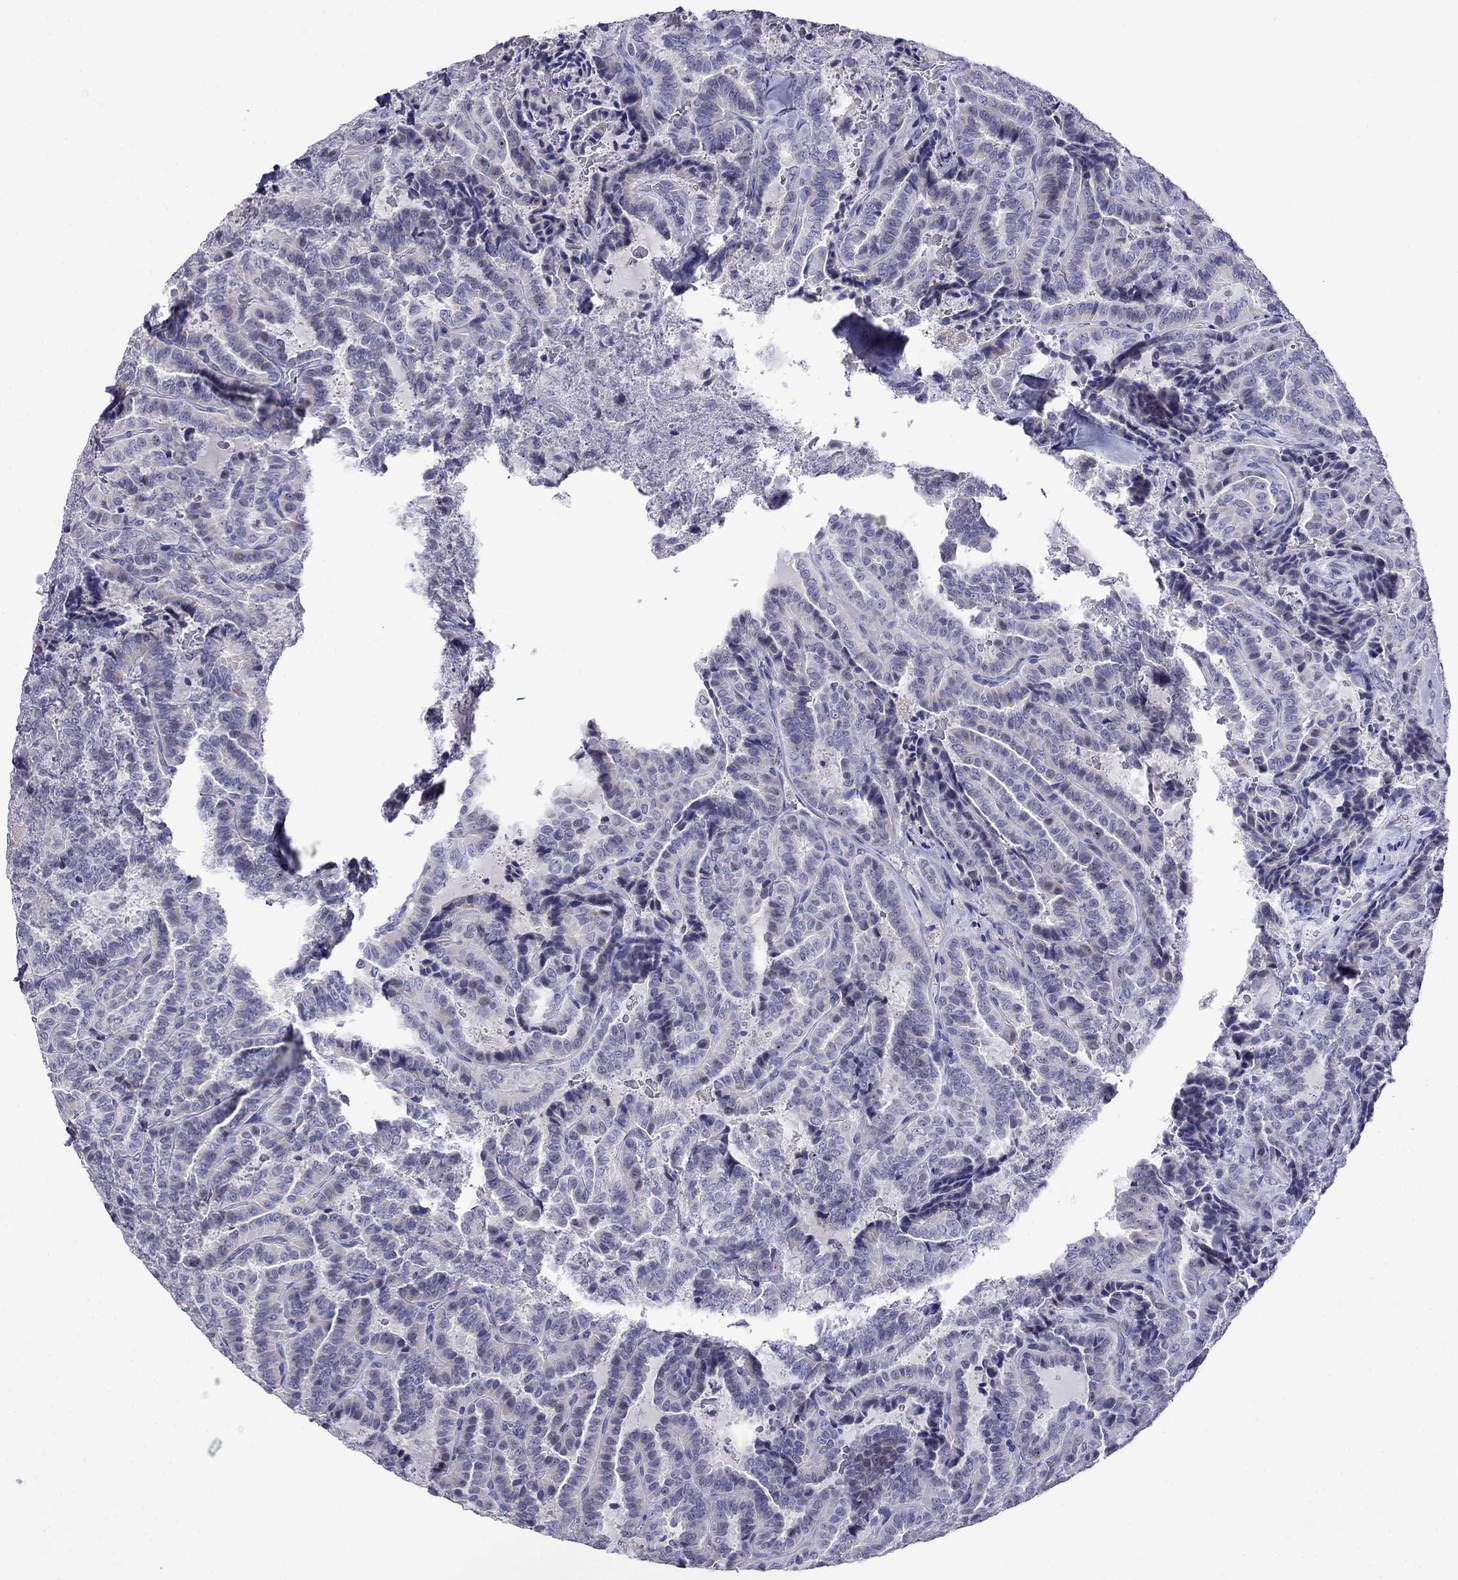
{"staining": {"intensity": "negative", "quantity": "none", "location": "none"}, "tissue": "thyroid cancer", "cell_type": "Tumor cells", "image_type": "cancer", "snomed": [{"axis": "morphology", "description": "Papillary adenocarcinoma, NOS"}, {"axis": "topography", "description": "Thyroid gland"}], "caption": "Tumor cells show no significant positivity in thyroid cancer (papillary adenocarcinoma). (IHC, brightfield microscopy, high magnification).", "gene": "STAR", "patient": {"sex": "female", "age": 39}}